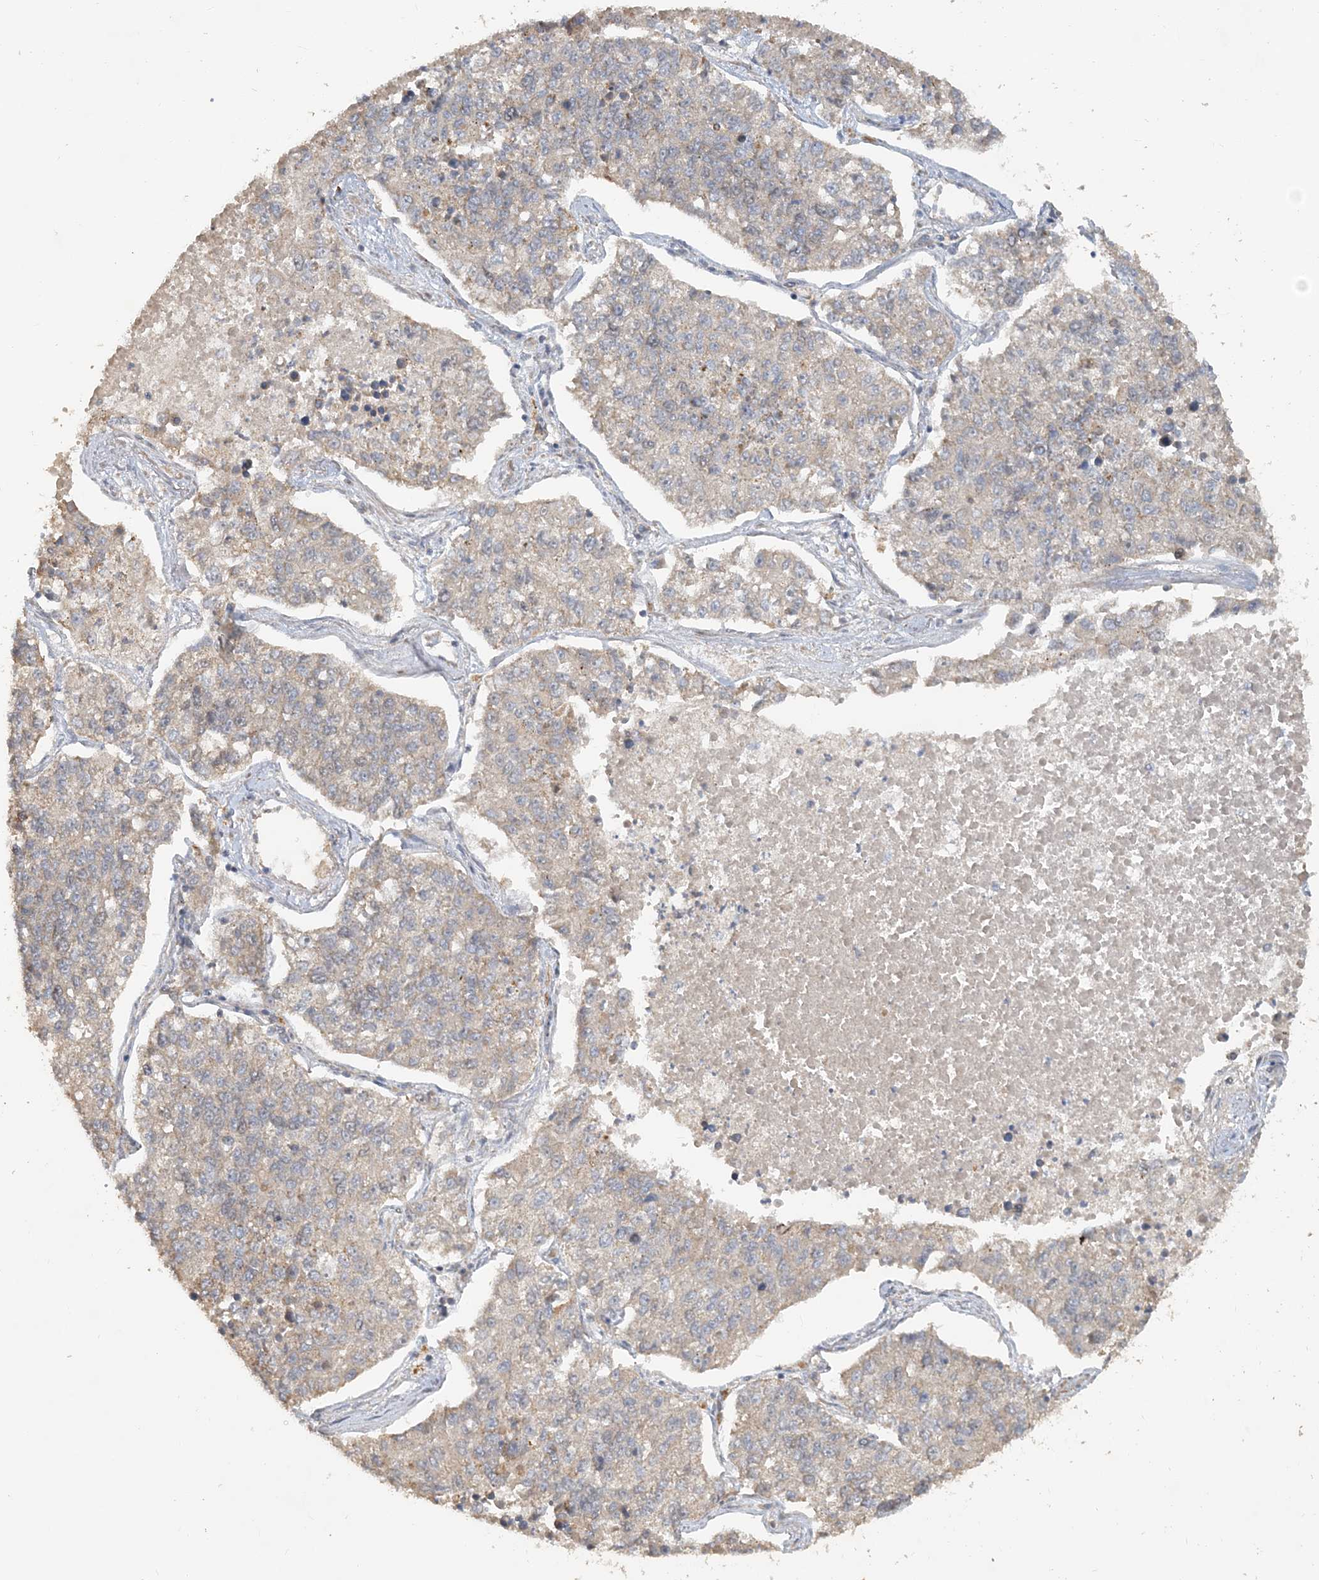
{"staining": {"intensity": "weak", "quantity": ">75%", "location": "cytoplasmic/membranous"}, "tissue": "lung cancer", "cell_type": "Tumor cells", "image_type": "cancer", "snomed": [{"axis": "morphology", "description": "Adenocarcinoma, NOS"}, {"axis": "topography", "description": "Lung"}], "caption": "This photomicrograph demonstrates IHC staining of human lung cancer (adenocarcinoma), with low weak cytoplasmic/membranous positivity in approximately >75% of tumor cells.", "gene": "TRAIP", "patient": {"sex": "male", "age": 49}}